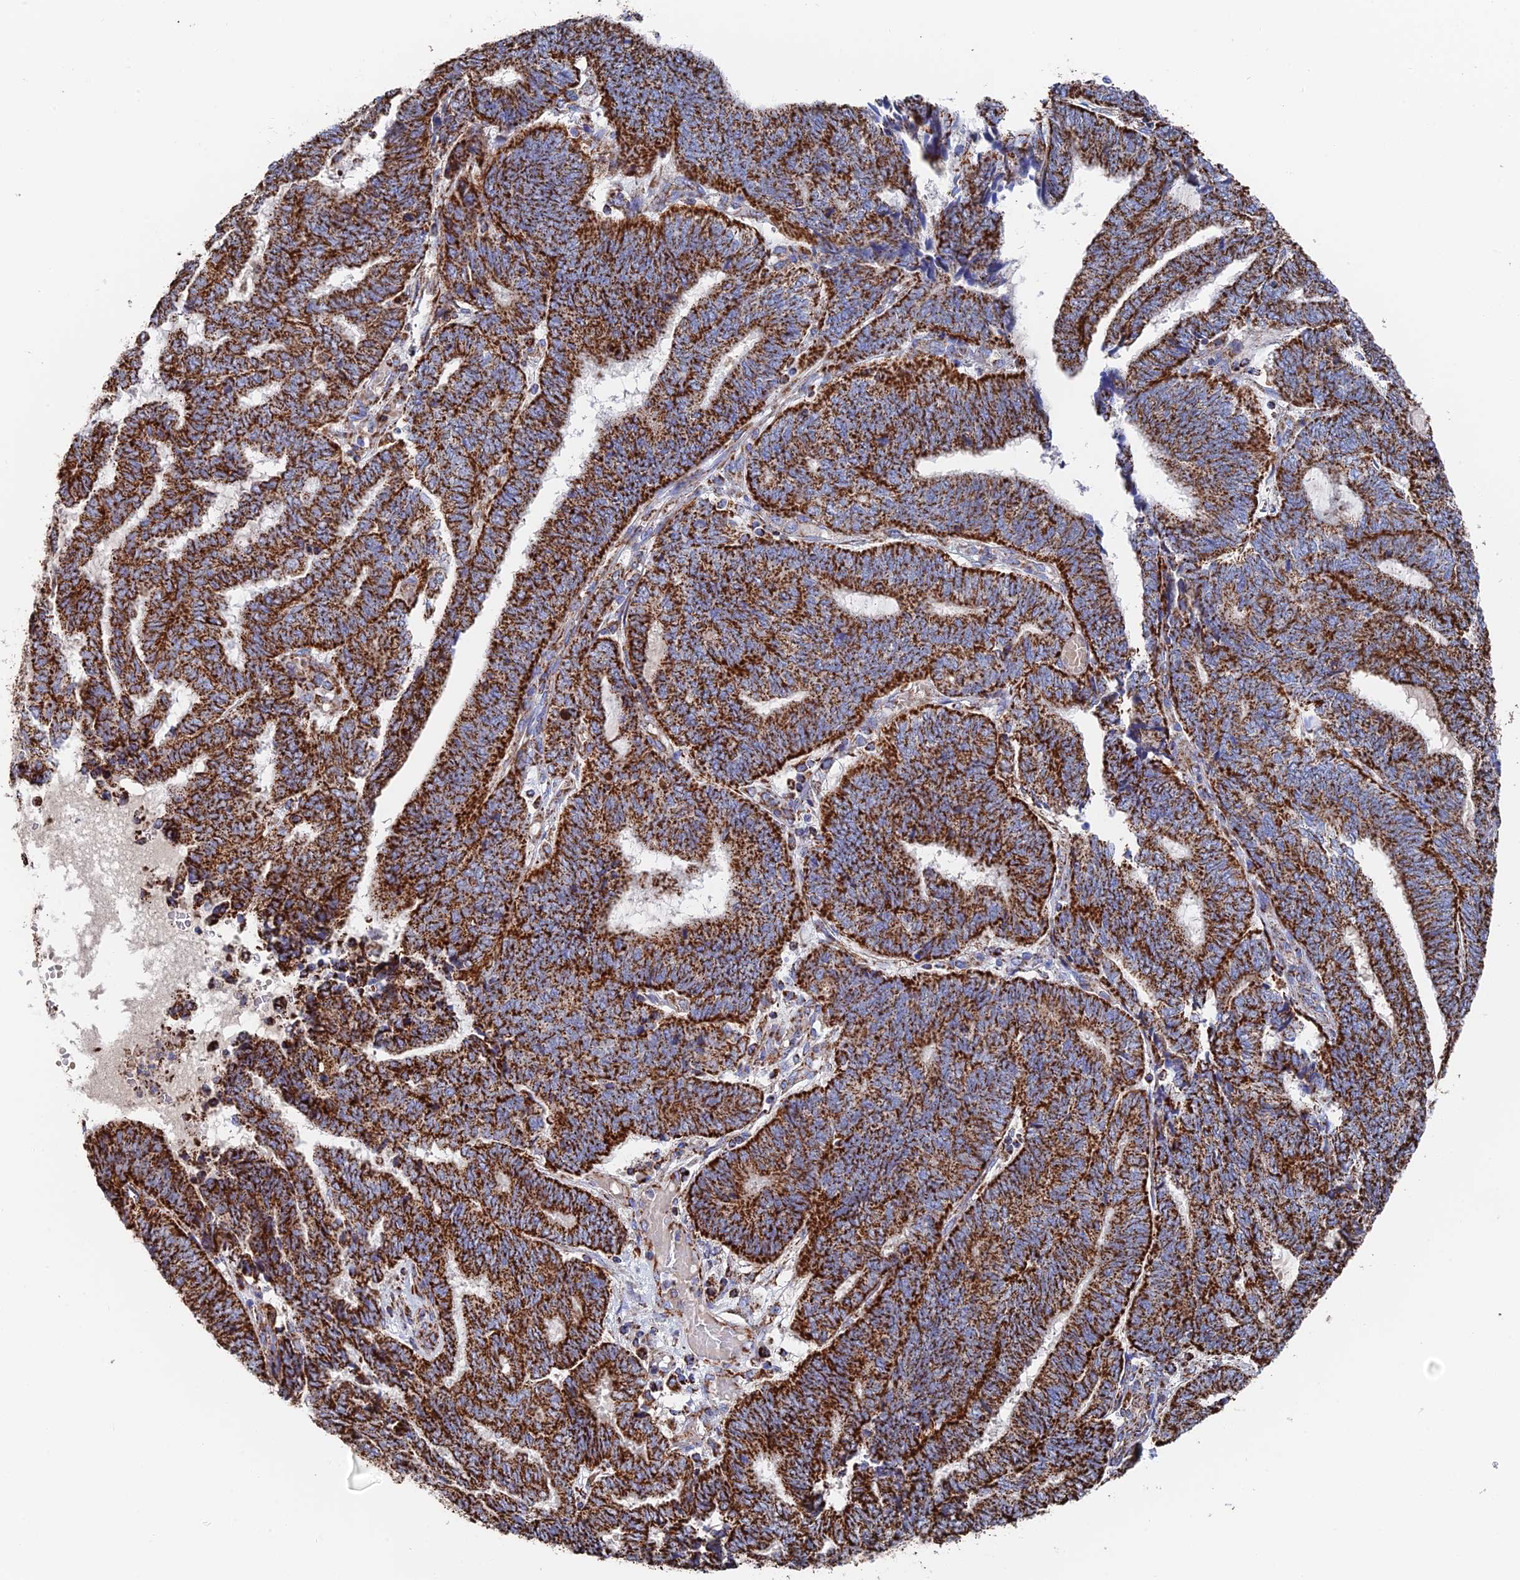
{"staining": {"intensity": "strong", "quantity": ">75%", "location": "cytoplasmic/membranous"}, "tissue": "endometrial cancer", "cell_type": "Tumor cells", "image_type": "cancer", "snomed": [{"axis": "morphology", "description": "Adenocarcinoma, NOS"}, {"axis": "topography", "description": "Uterus"}, {"axis": "topography", "description": "Endometrium"}], "caption": "Immunohistochemical staining of human endometrial adenocarcinoma demonstrates high levels of strong cytoplasmic/membranous expression in about >75% of tumor cells.", "gene": "HAUS8", "patient": {"sex": "female", "age": 70}}